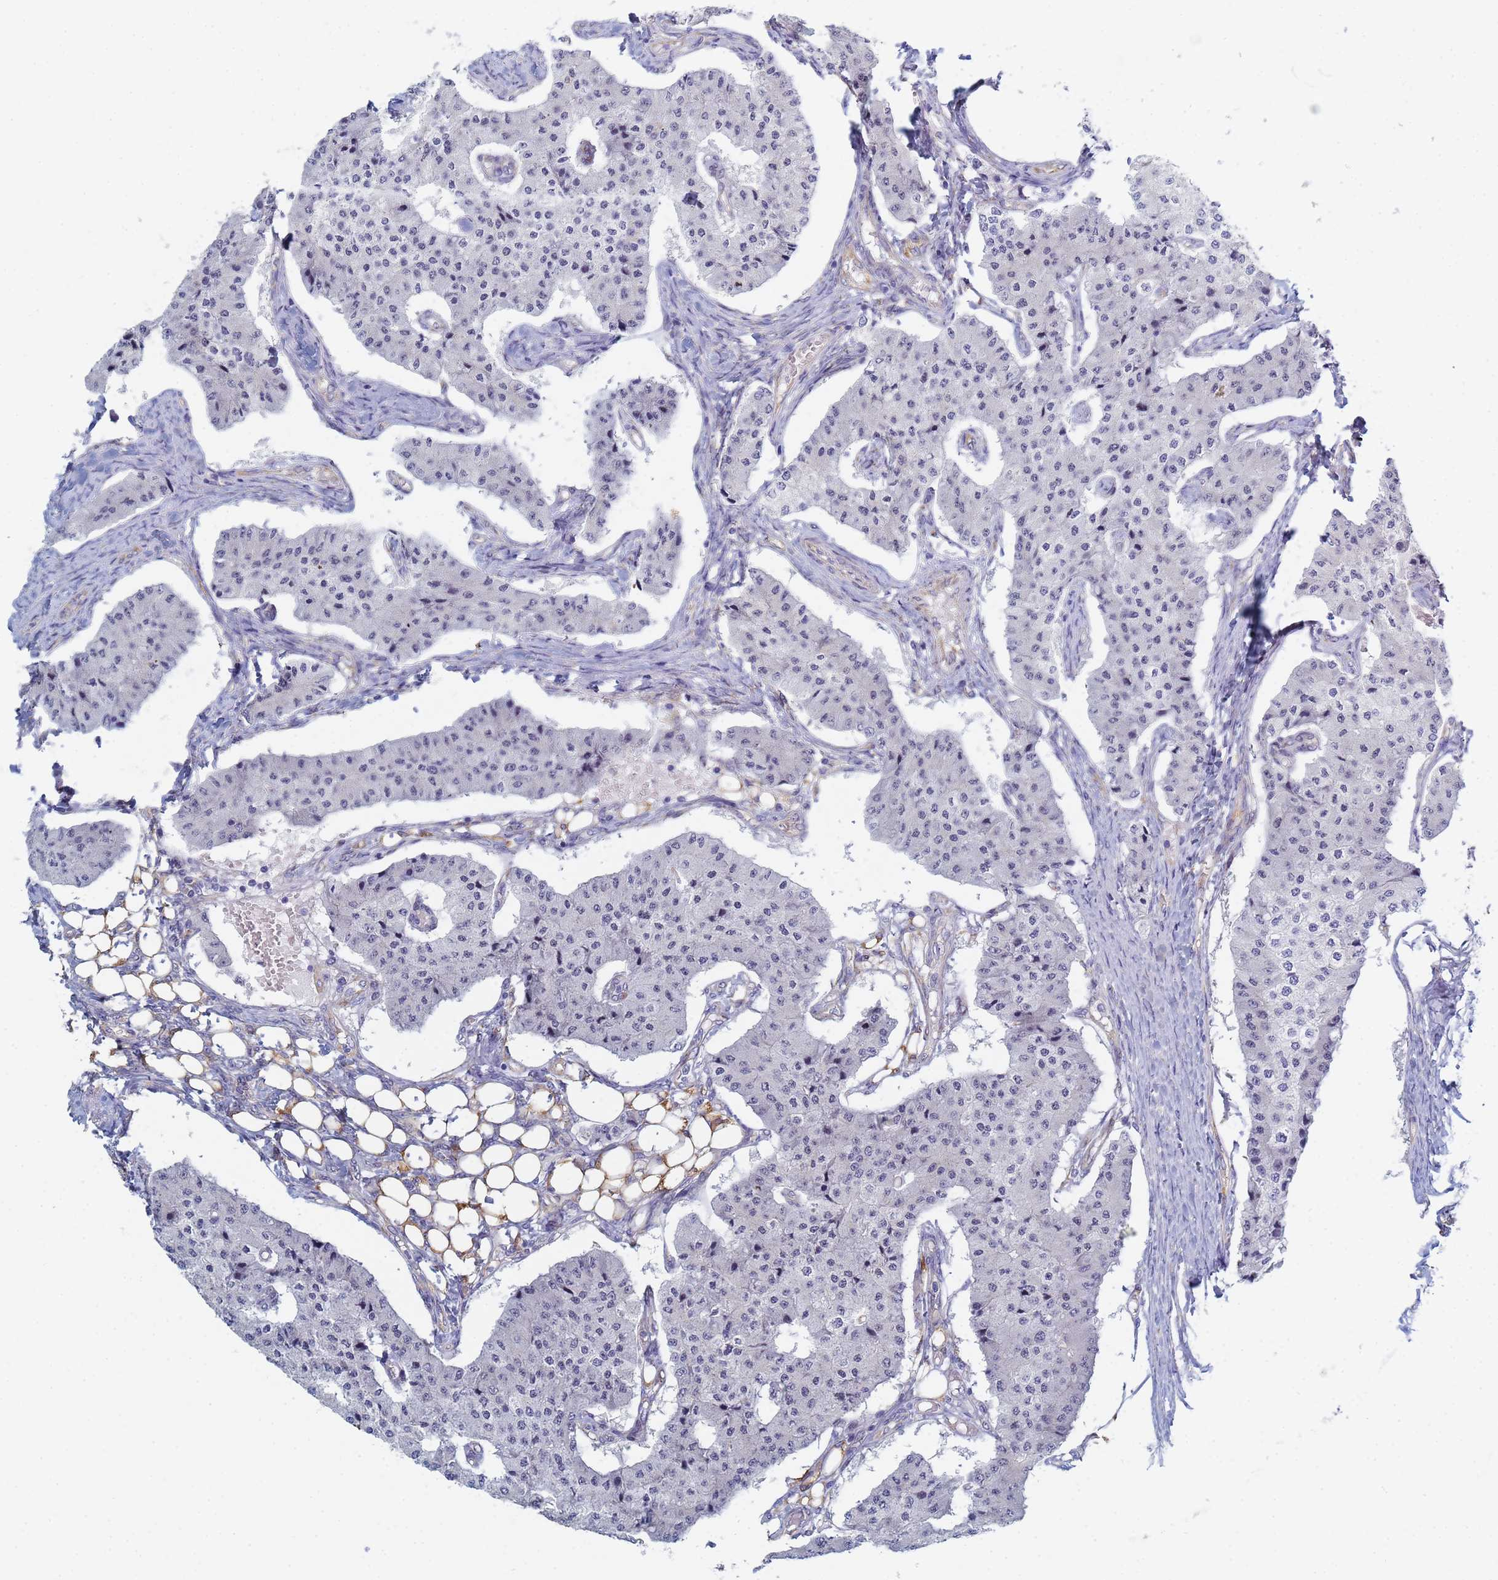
{"staining": {"intensity": "negative", "quantity": "none", "location": "none"}, "tissue": "carcinoid", "cell_type": "Tumor cells", "image_type": "cancer", "snomed": [{"axis": "morphology", "description": "Carcinoid, malignant, NOS"}, {"axis": "topography", "description": "Colon"}], "caption": "This is an IHC image of carcinoid. There is no positivity in tumor cells.", "gene": "GDAP2", "patient": {"sex": "female", "age": 52}}